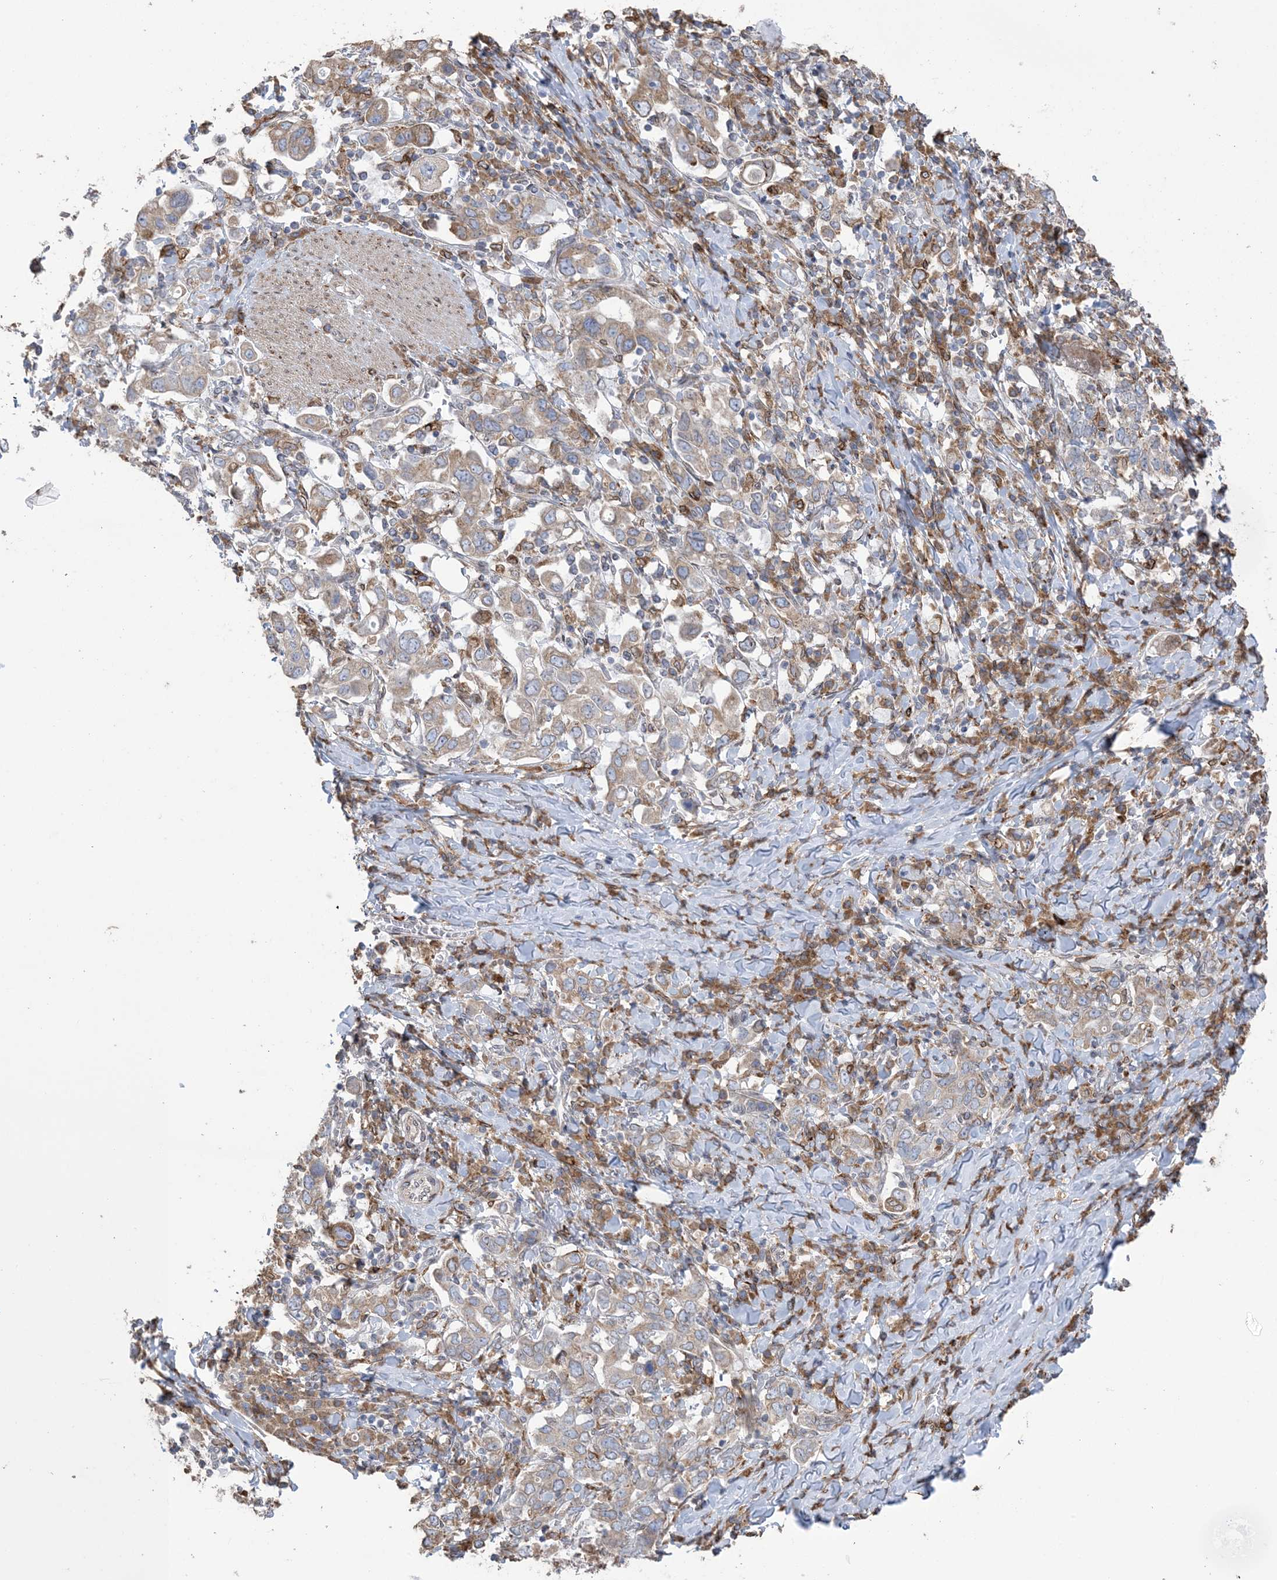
{"staining": {"intensity": "weak", "quantity": ">75%", "location": "cytoplasmic/membranous"}, "tissue": "stomach cancer", "cell_type": "Tumor cells", "image_type": "cancer", "snomed": [{"axis": "morphology", "description": "Adenocarcinoma, NOS"}, {"axis": "topography", "description": "Stomach, upper"}], "caption": "DAB immunohistochemical staining of human adenocarcinoma (stomach) shows weak cytoplasmic/membranous protein expression in about >75% of tumor cells.", "gene": "SHANK1", "patient": {"sex": "male", "age": 62}}